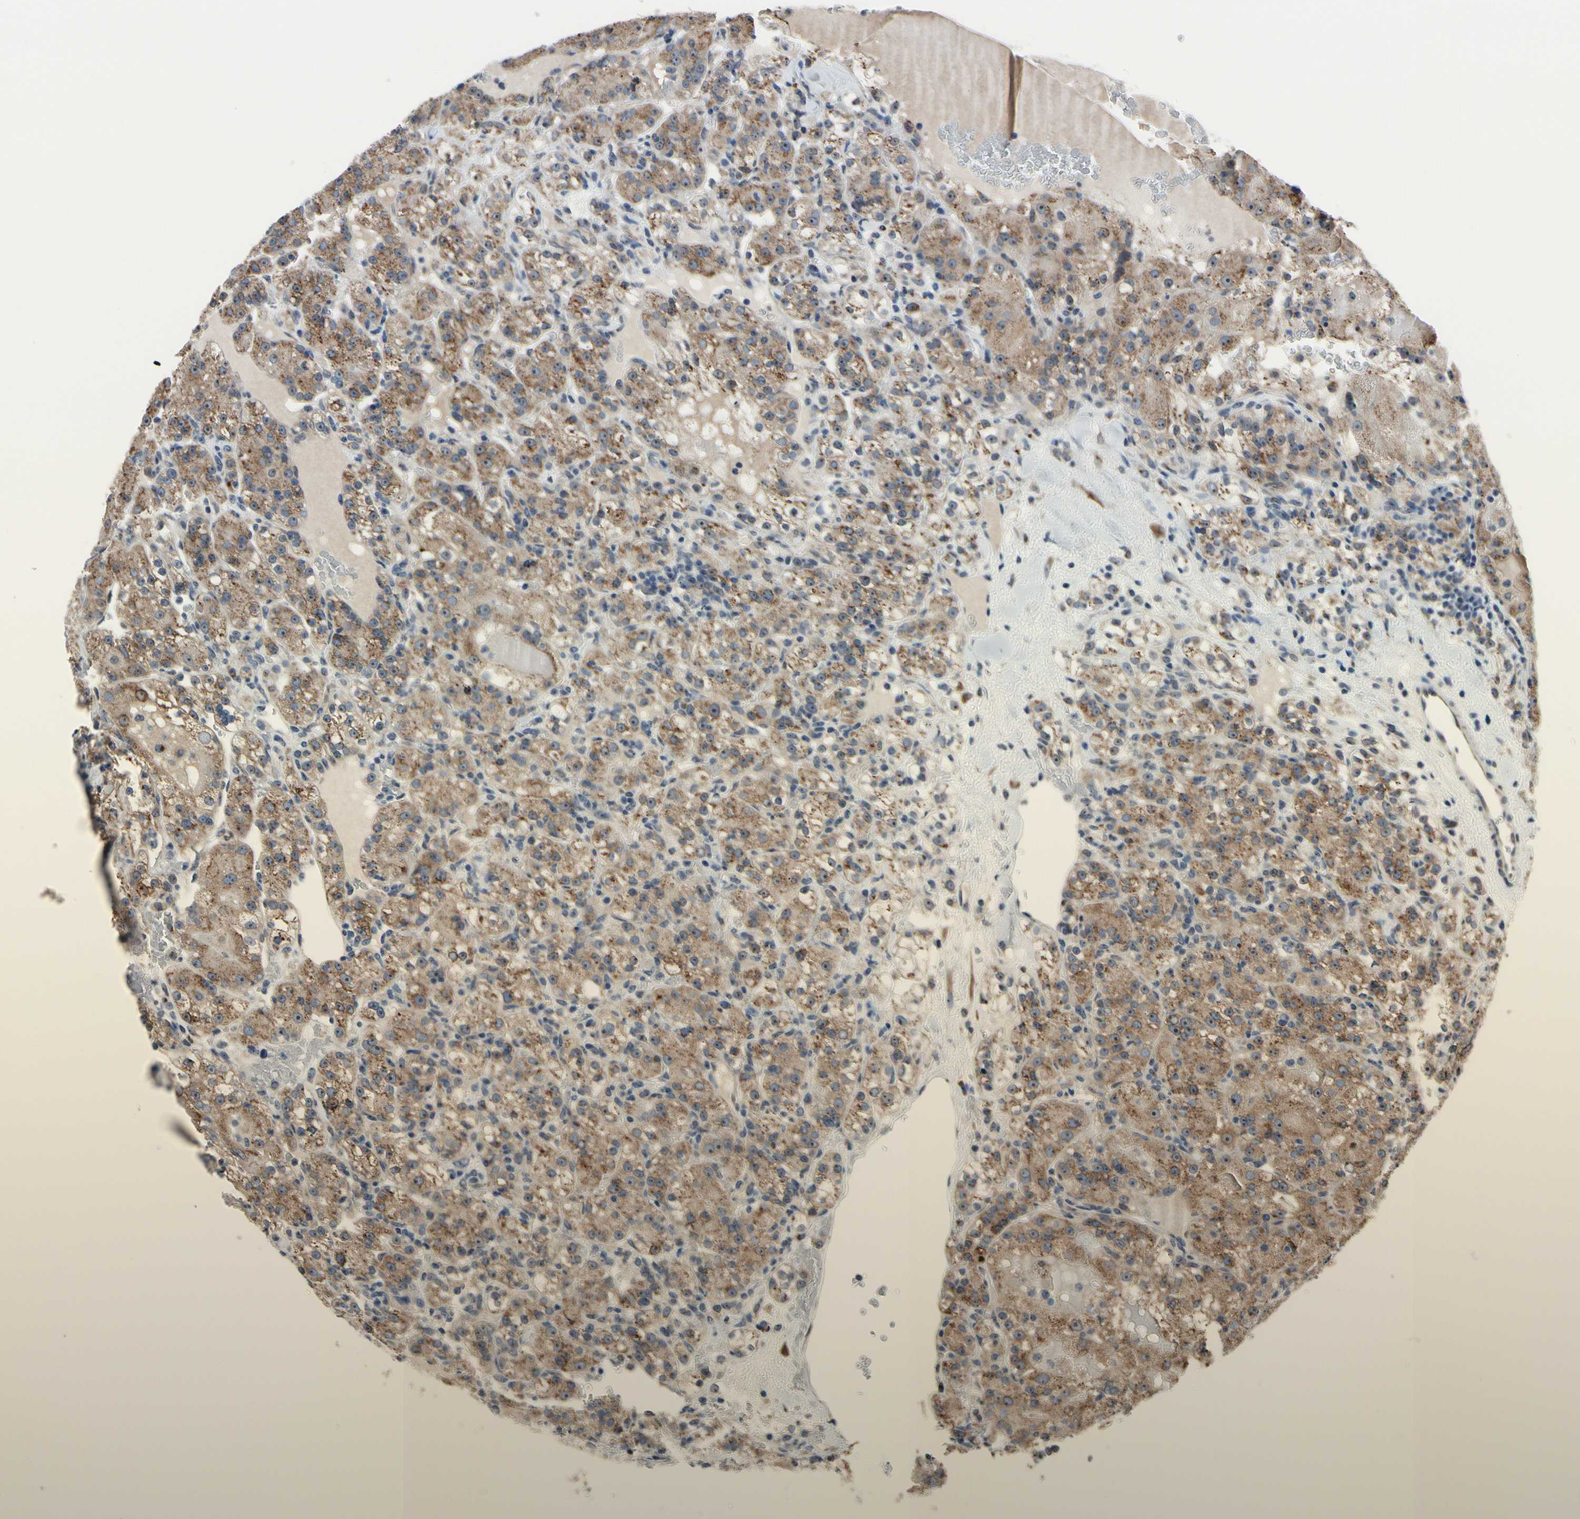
{"staining": {"intensity": "moderate", "quantity": ">75%", "location": "cytoplasmic/membranous"}, "tissue": "renal cancer", "cell_type": "Tumor cells", "image_type": "cancer", "snomed": [{"axis": "morphology", "description": "Normal tissue, NOS"}, {"axis": "morphology", "description": "Adenocarcinoma, NOS"}, {"axis": "topography", "description": "Kidney"}], "caption": "An IHC photomicrograph of neoplastic tissue is shown. Protein staining in brown shows moderate cytoplasmic/membranous positivity in renal adenocarcinoma within tumor cells.", "gene": "TMED7", "patient": {"sex": "male", "age": 61}}